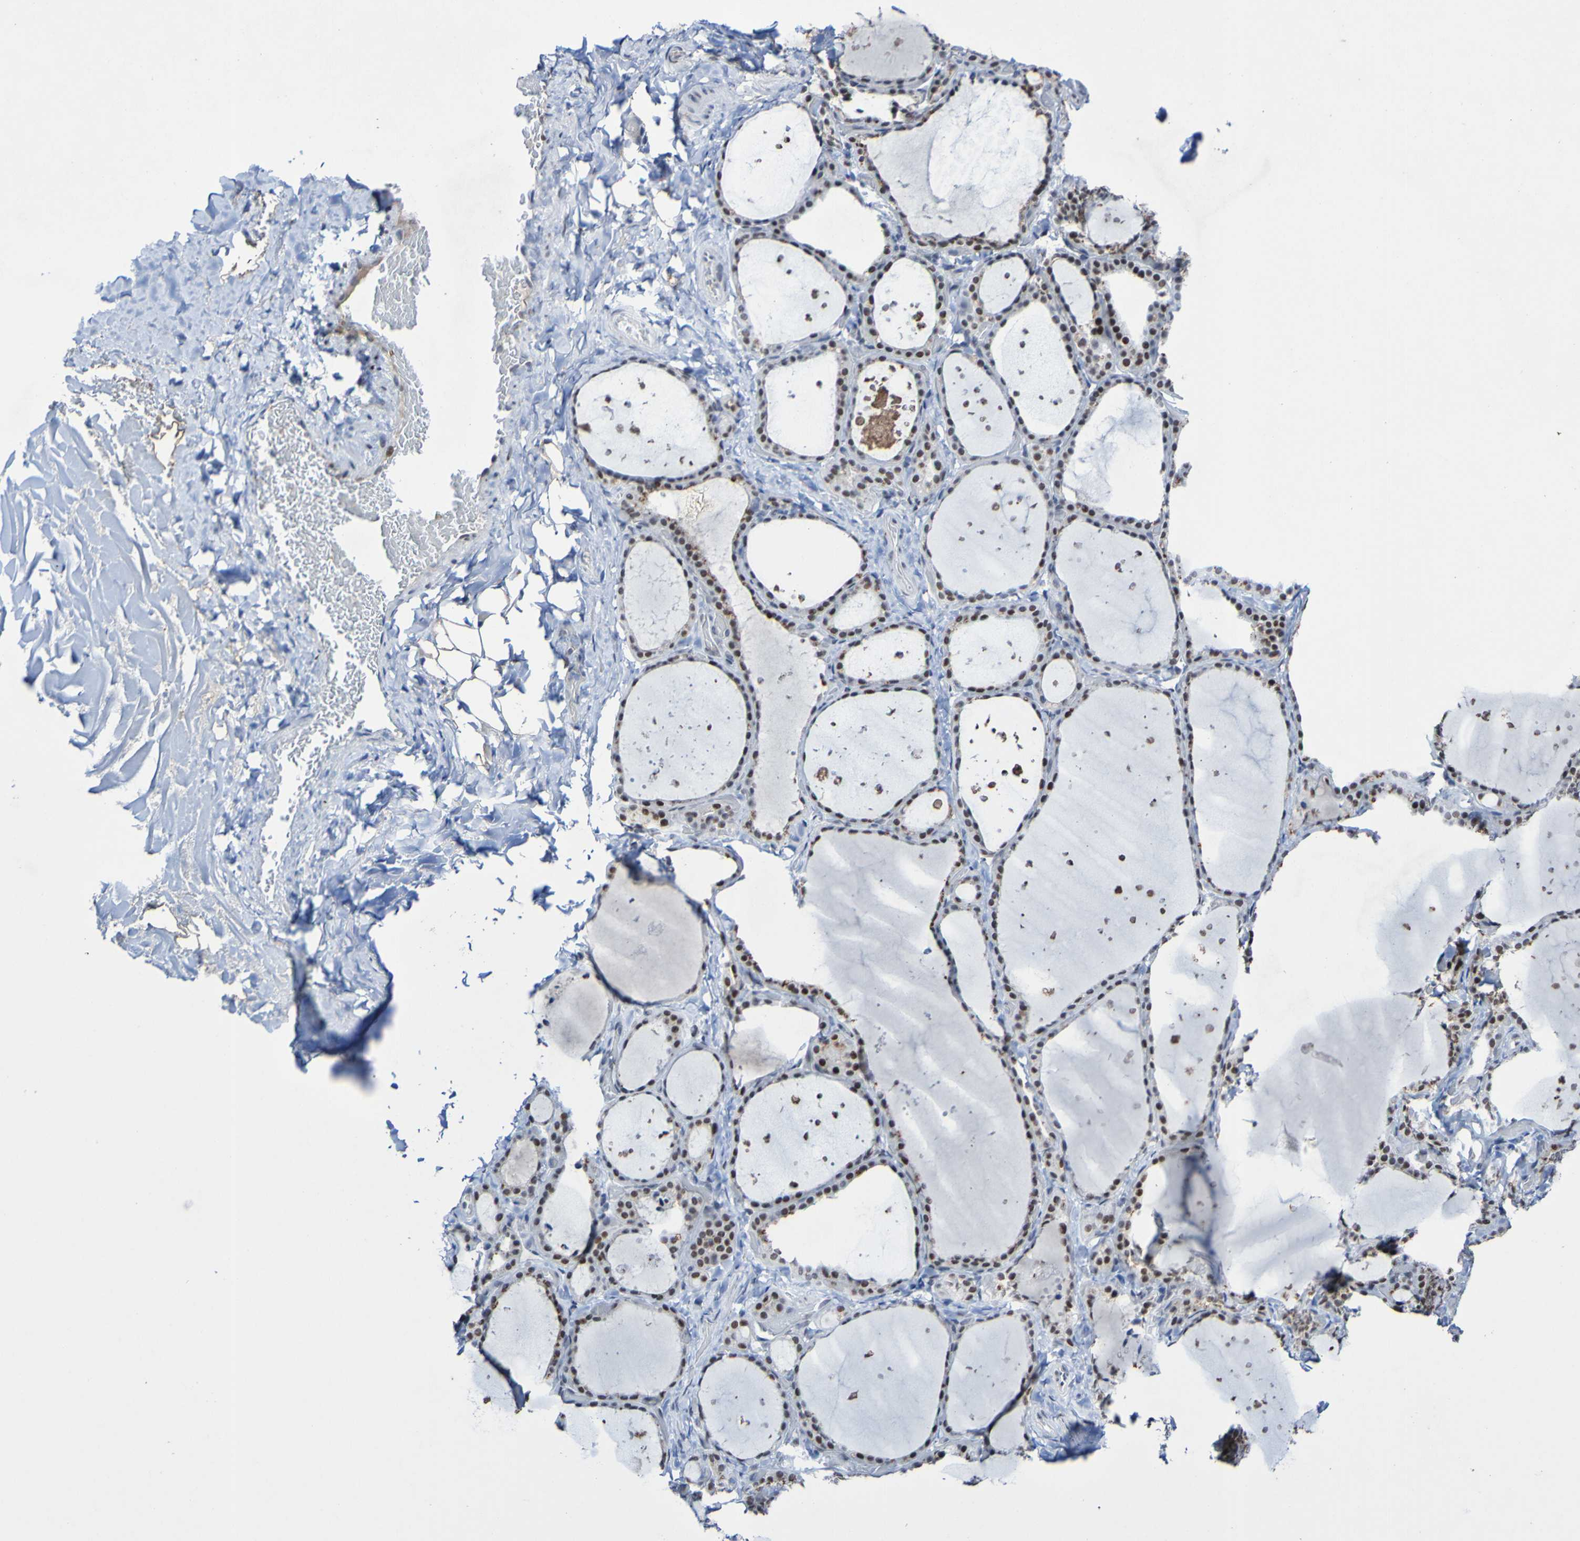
{"staining": {"intensity": "strong", "quantity": "25%-75%", "location": "nuclear"}, "tissue": "thyroid gland", "cell_type": "Glandular cells", "image_type": "normal", "snomed": [{"axis": "morphology", "description": "Normal tissue, NOS"}, {"axis": "topography", "description": "Thyroid gland"}], "caption": "Immunohistochemistry photomicrograph of benign thyroid gland: human thyroid gland stained using immunohistochemistry (IHC) reveals high levels of strong protein expression localized specifically in the nuclear of glandular cells, appearing as a nuclear brown color.", "gene": "PCGF1", "patient": {"sex": "female", "age": 44}}